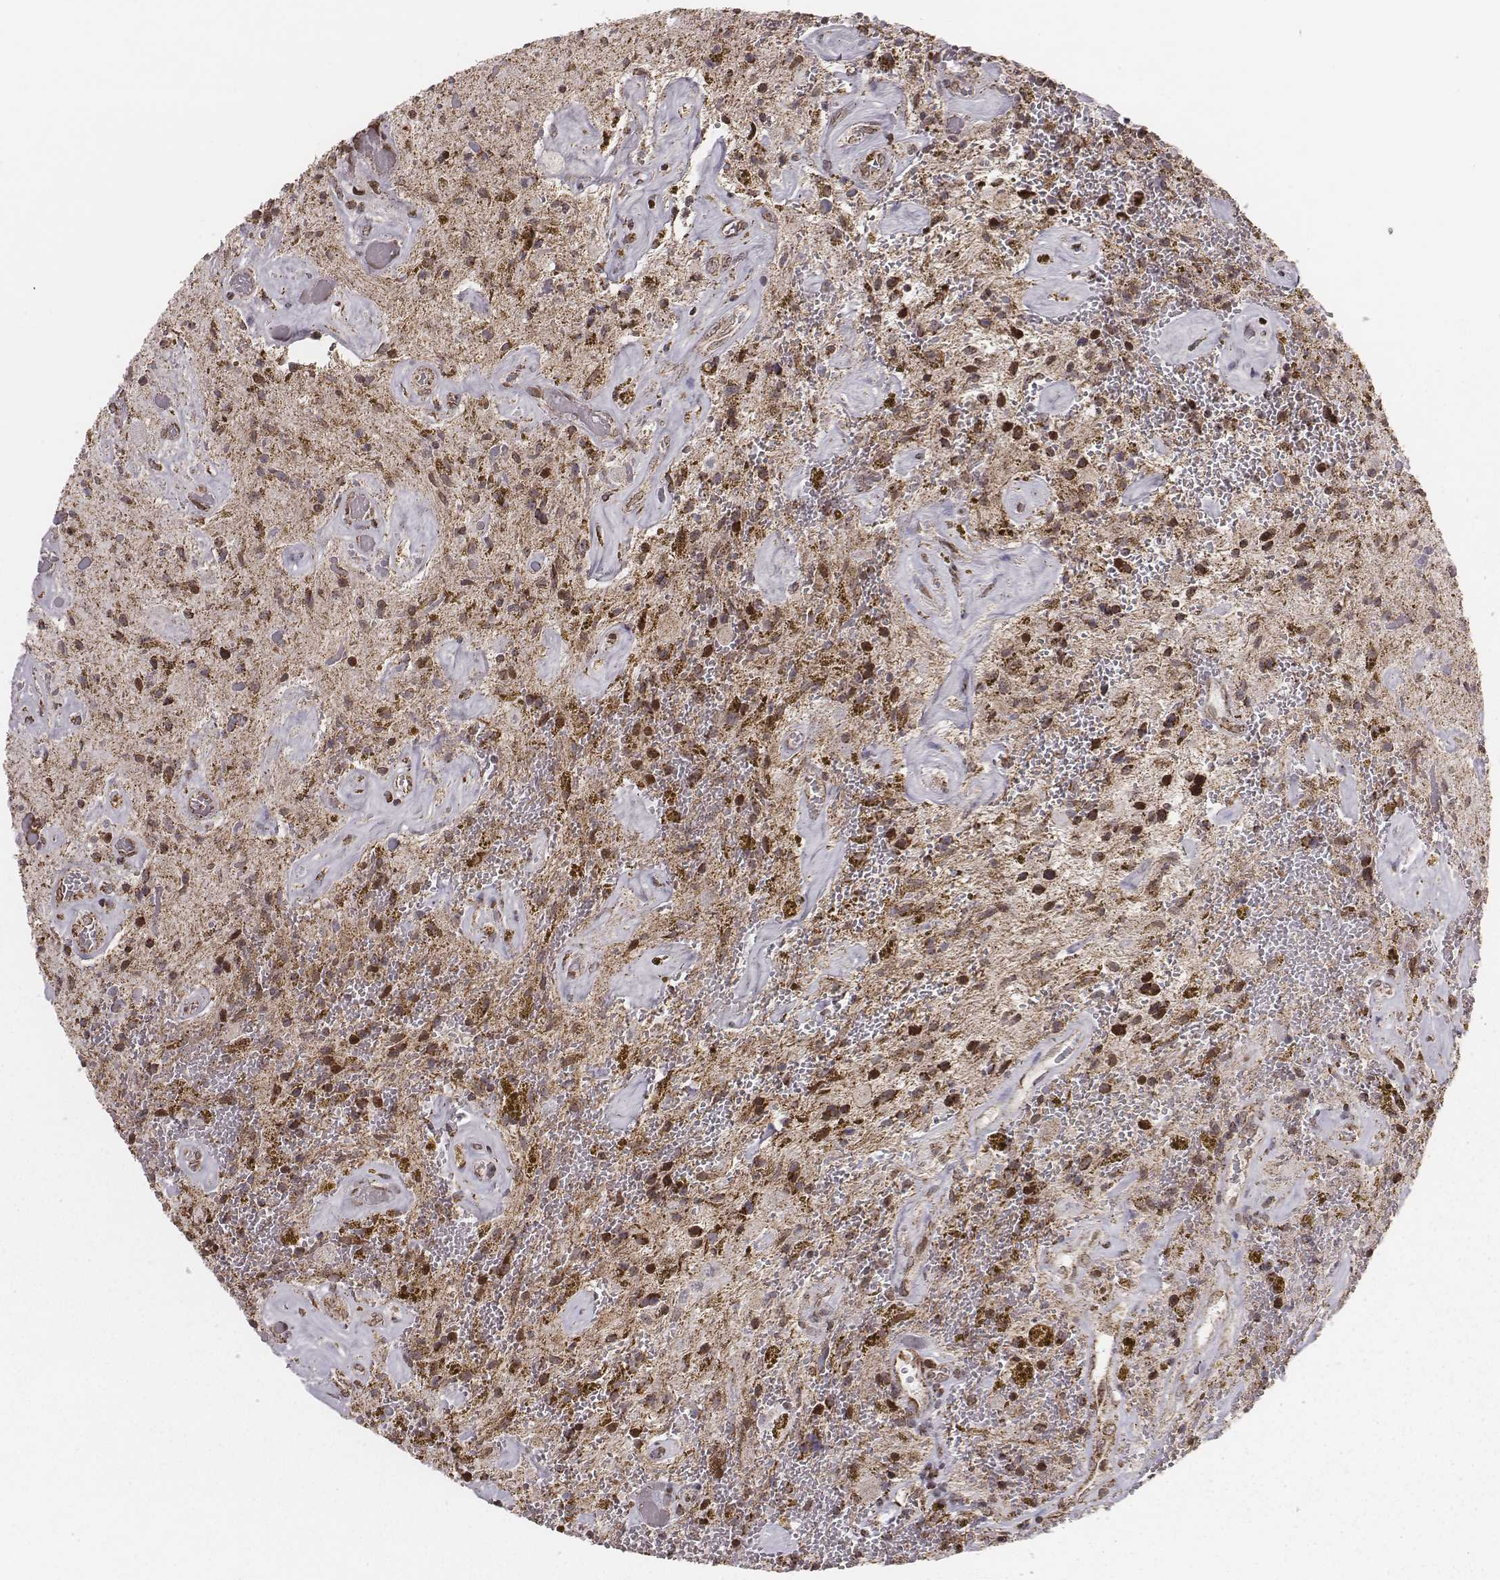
{"staining": {"intensity": "moderate", "quantity": "25%-75%", "location": "cytoplasmic/membranous"}, "tissue": "glioma", "cell_type": "Tumor cells", "image_type": "cancer", "snomed": [{"axis": "morphology", "description": "Glioma, malignant, Low grade"}, {"axis": "topography", "description": "Cerebellum"}], "caption": "About 25%-75% of tumor cells in human glioma demonstrate moderate cytoplasmic/membranous protein expression as visualized by brown immunohistochemical staining.", "gene": "ACOT2", "patient": {"sex": "female", "age": 14}}